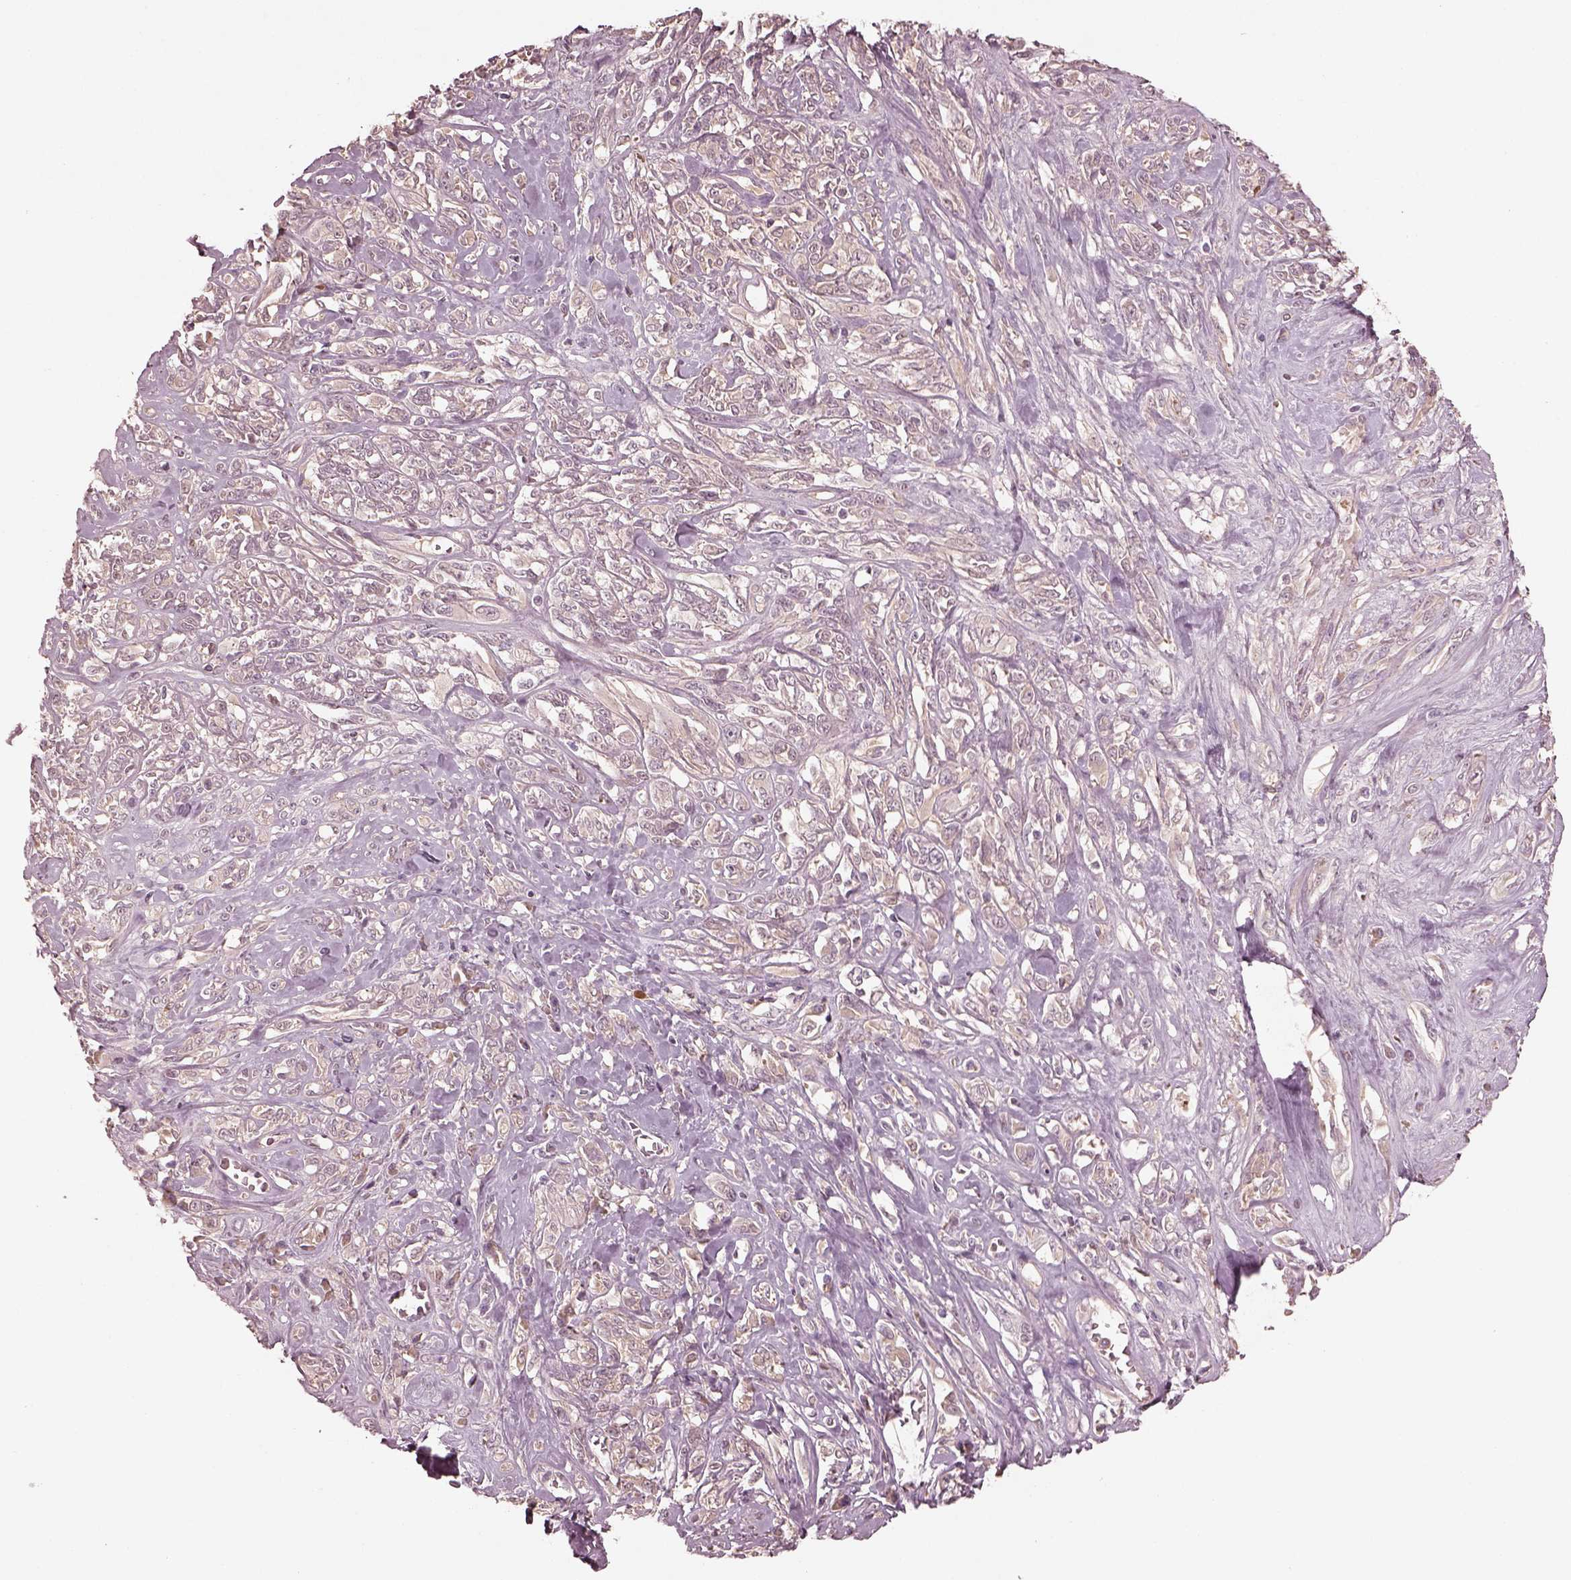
{"staining": {"intensity": "negative", "quantity": "none", "location": "none"}, "tissue": "melanoma", "cell_type": "Tumor cells", "image_type": "cancer", "snomed": [{"axis": "morphology", "description": "Malignant melanoma, NOS"}, {"axis": "topography", "description": "Skin"}], "caption": "Immunohistochemical staining of malignant melanoma exhibits no significant staining in tumor cells.", "gene": "VWA5B1", "patient": {"sex": "female", "age": 91}}